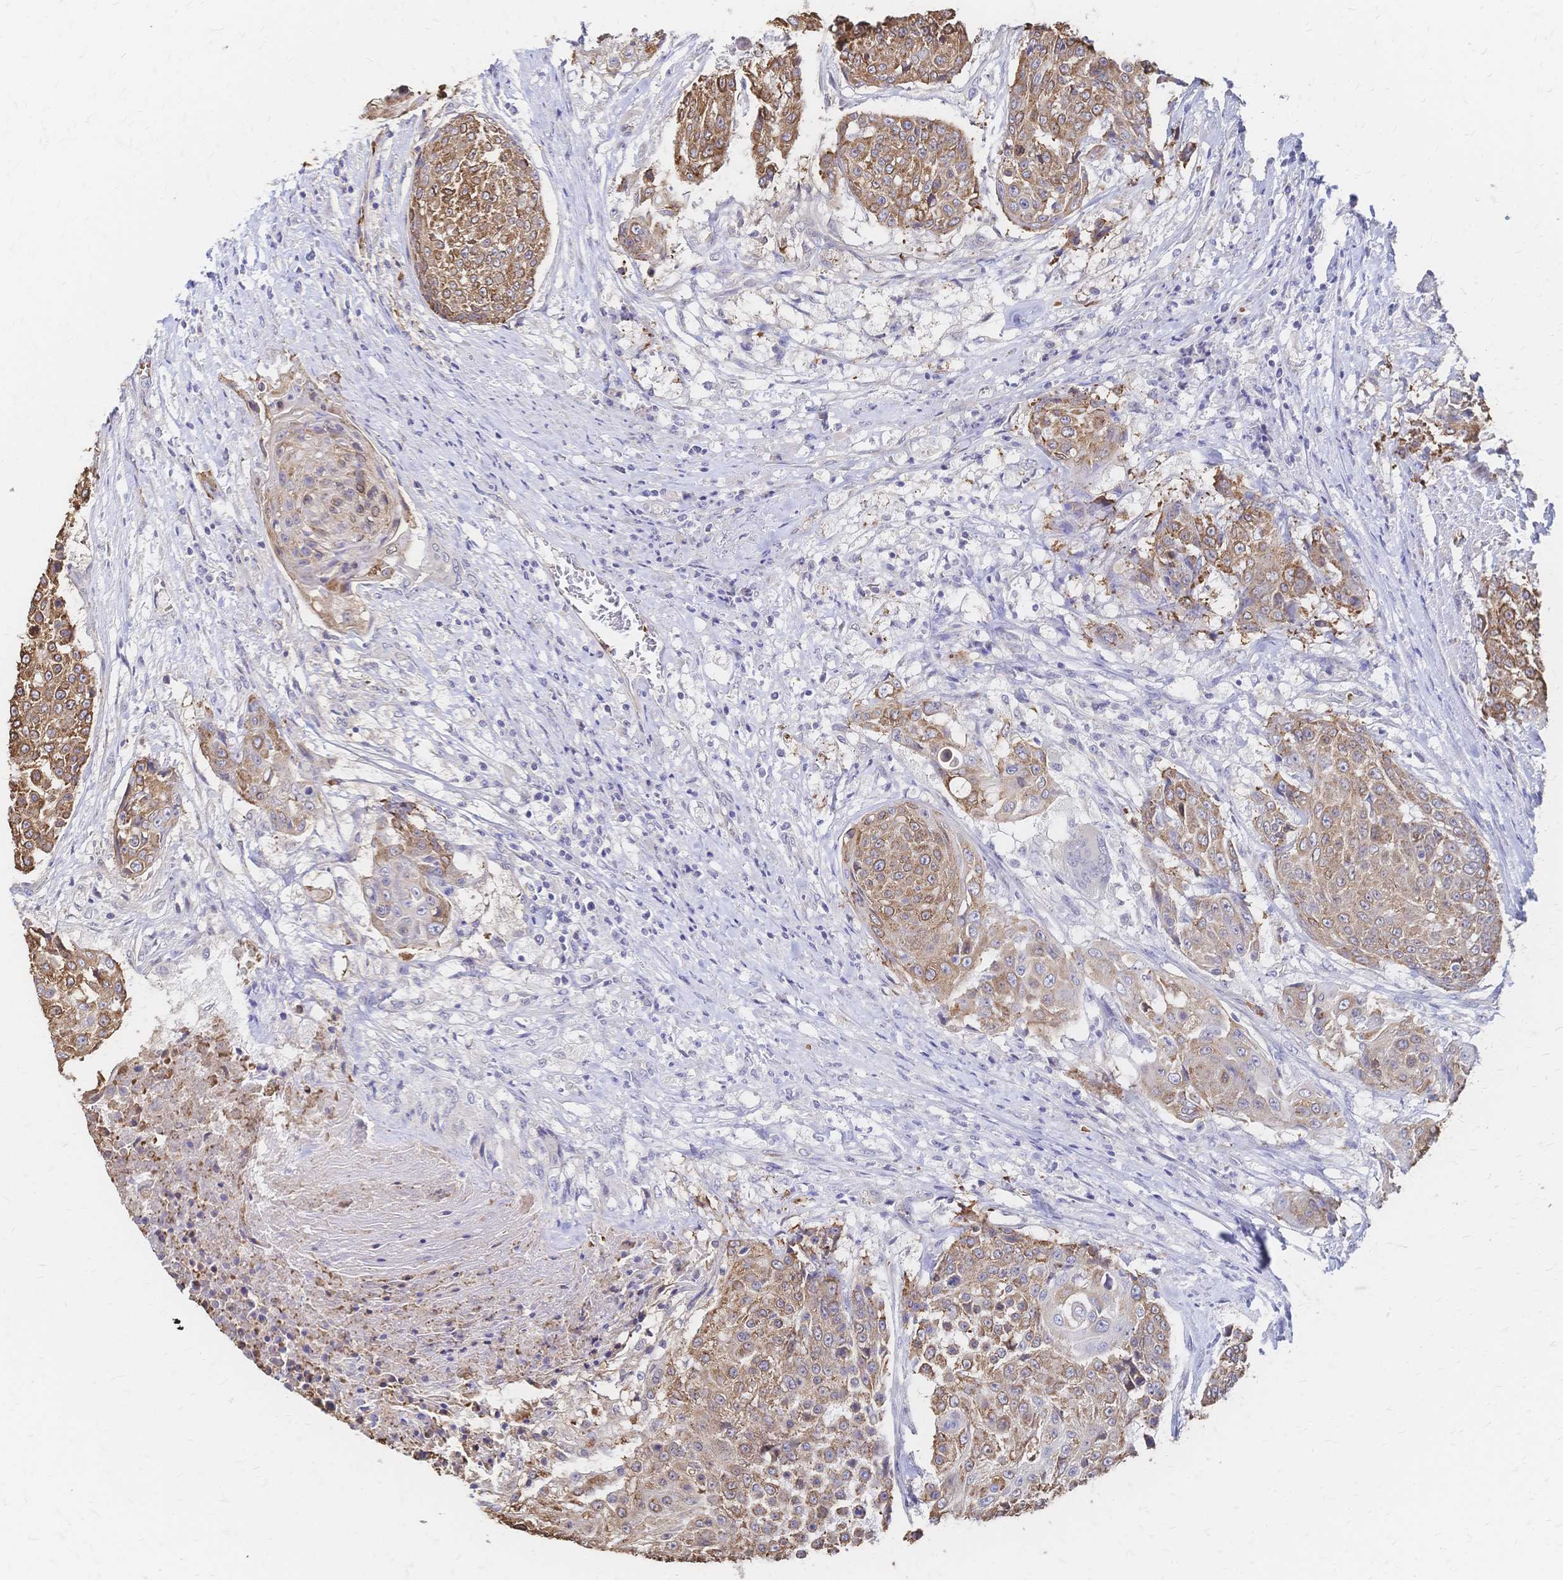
{"staining": {"intensity": "moderate", "quantity": ">75%", "location": "cytoplasmic/membranous"}, "tissue": "urothelial cancer", "cell_type": "Tumor cells", "image_type": "cancer", "snomed": [{"axis": "morphology", "description": "Urothelial carcinoma, High grade"}, {"axis": "topography", "description": "Urinary bladder"}], "caption": "Protein staining displays moderate cytoplasmic/membranous expression in approximately >75% of tumor cells in high-grade urothelial carcinoma. Using DAB (brown) and hematoxylin (blue) stains, captured at high magnification using brightfield microscopy.", "gene": "SLC5A1", "patient": {"sex": "female", "age": 63}}